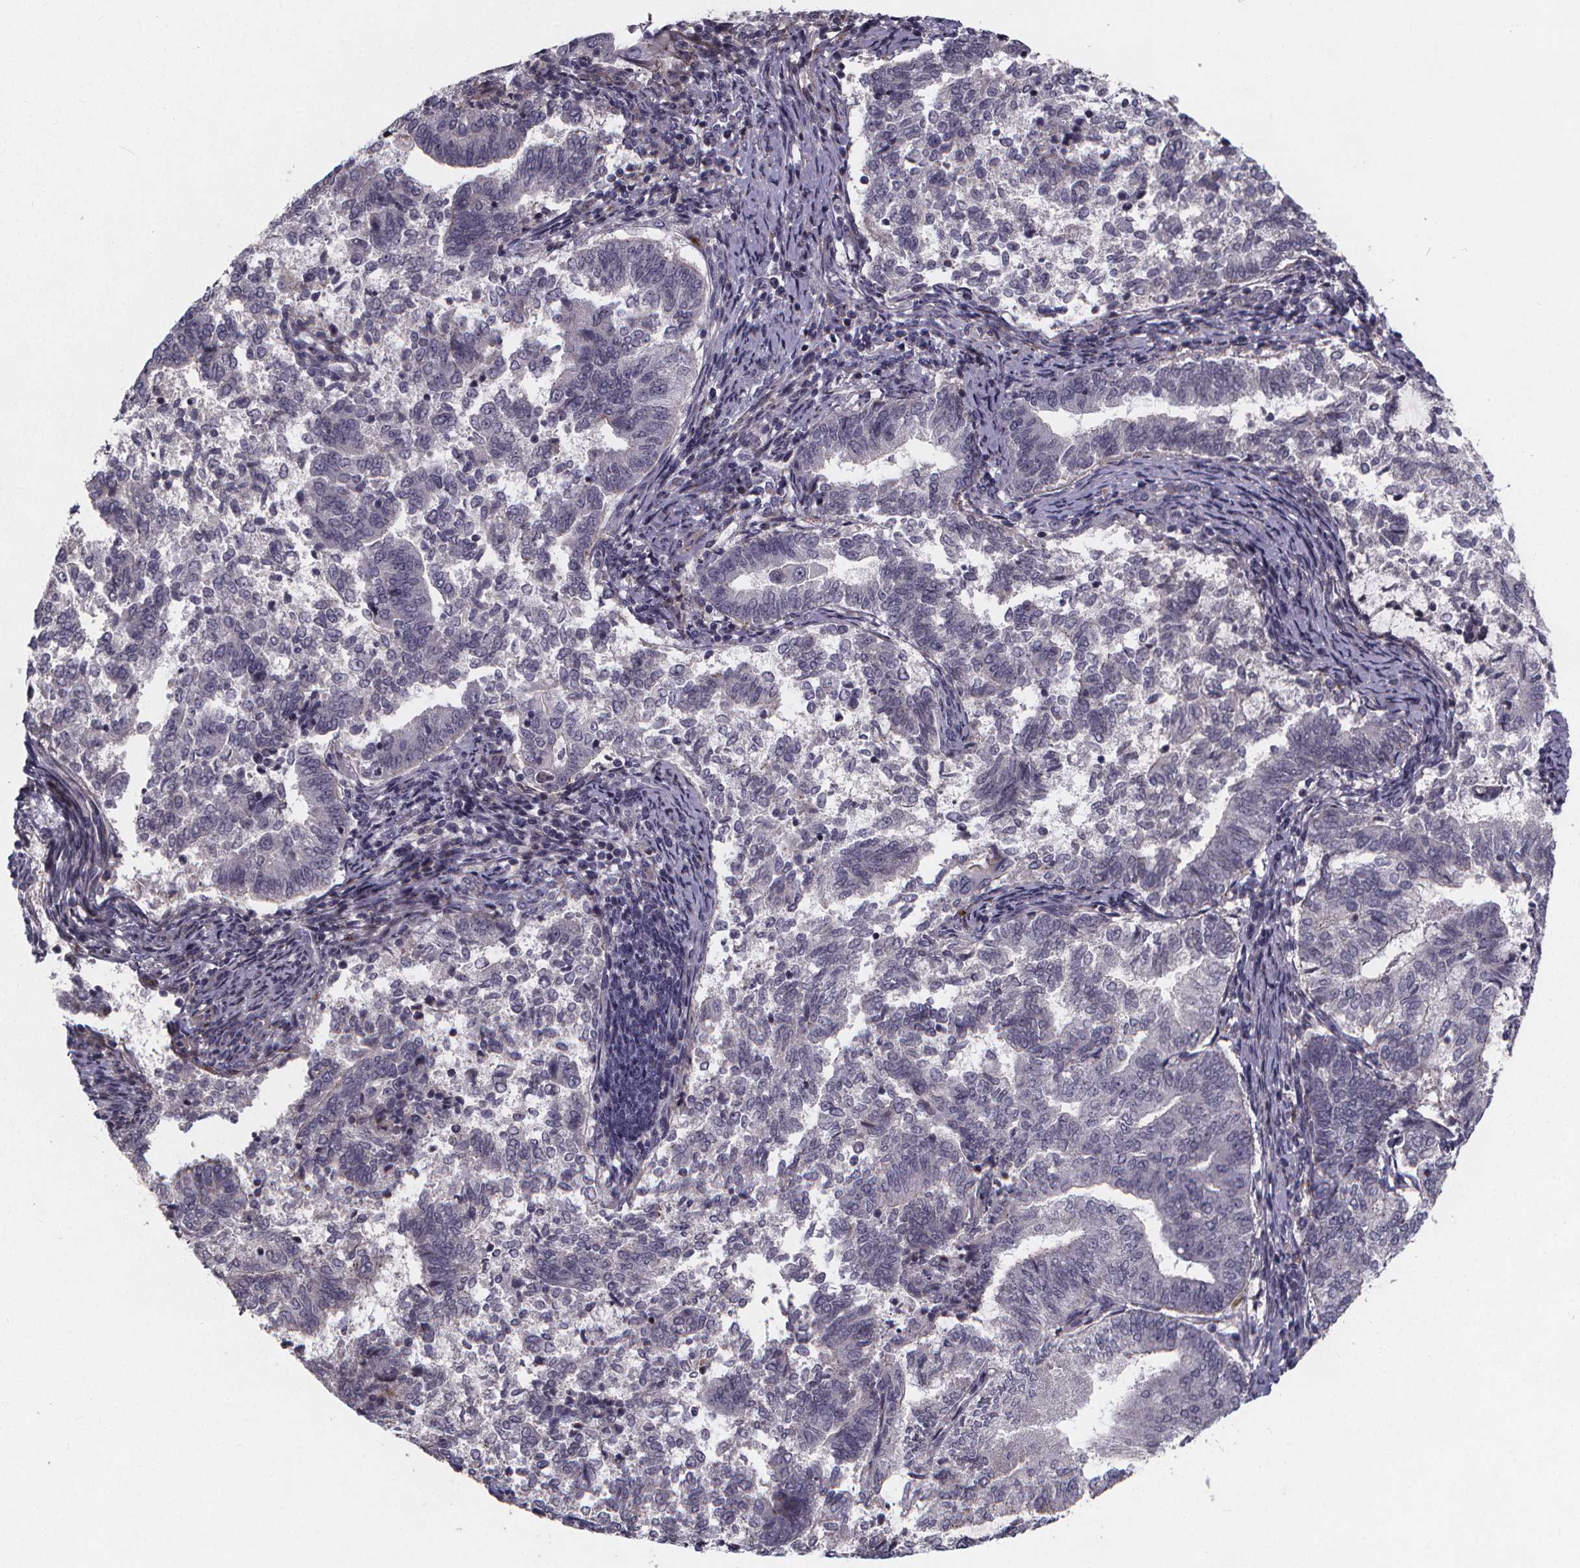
{"staining": {"intensity": "negative", "quantity": "none", "location": "none"}, "tissue": "endometrial cancer", "cell_type": "Tumor cells", "image_type": "cancer", "snomed": [{"axis": "morphology", "description": "Adenocarcinoma, NOS"}, {"axis": "topography", "description": "Endometrium"}], "caption": "Immunohistochemistry micrograph of human endometrial cancer stained for a protein (brown), which demonstrates no expression in tumor cells.", "gene": "FBXW2", "patient": {"sex": "female", "age": 65}}